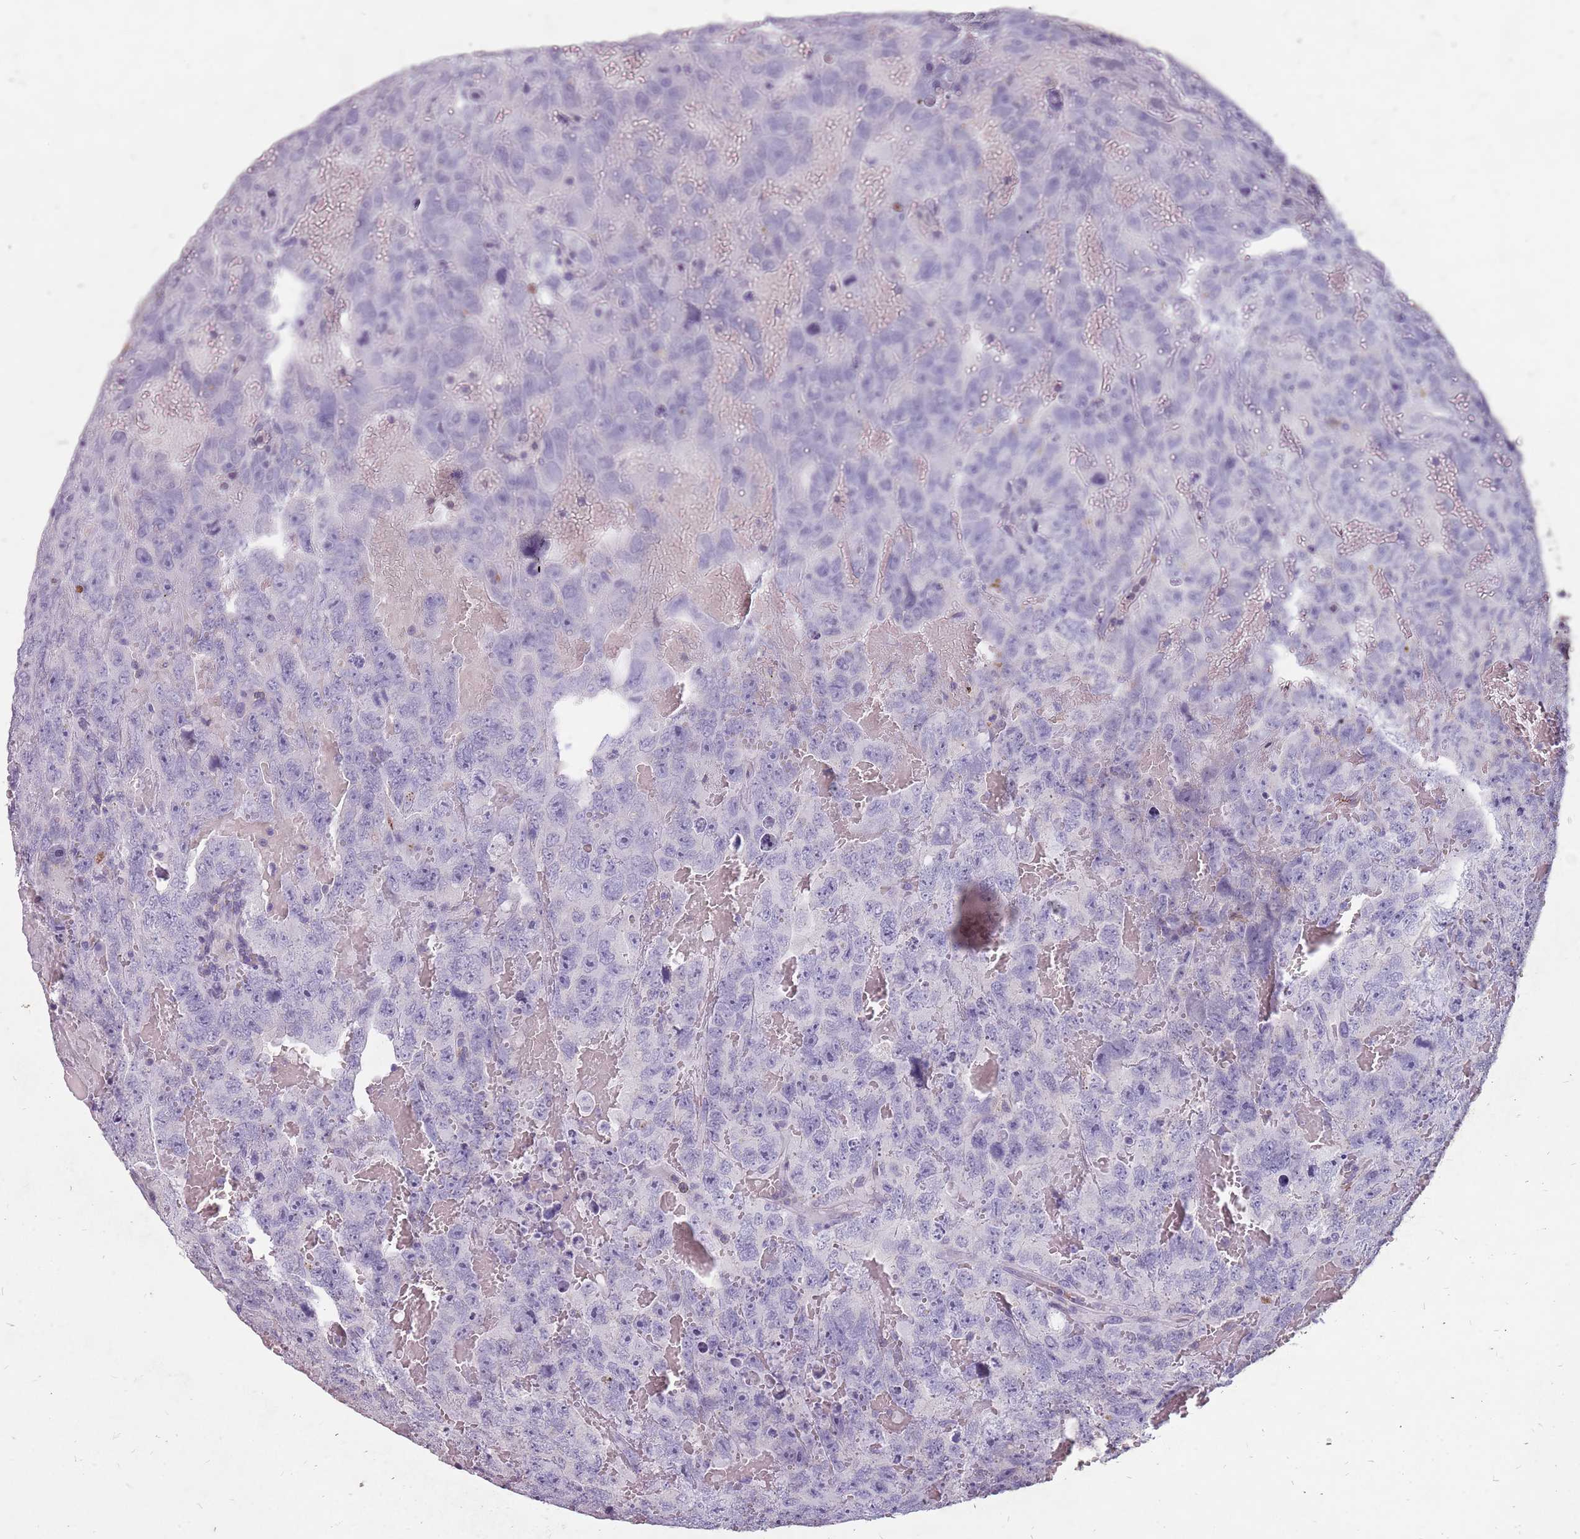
{"staining": {"intensity": "negative", "quantity": "none", "location": "none"}, "tissue": "testis cancer", "cell_type": "Tumor cells", "image_type": "cancer", "snomed": [{"axis": "morphology", "description": "Carcinoma, Embryonal, NOS"}, {"axis": "topography", "description": "Testis"}], "caption": "The image demonstrates no significant staining in tumor cells of embryonal carcinoma (testis).", "gene": "NEK6", "patient": {"sex": "male", "age": 45}}